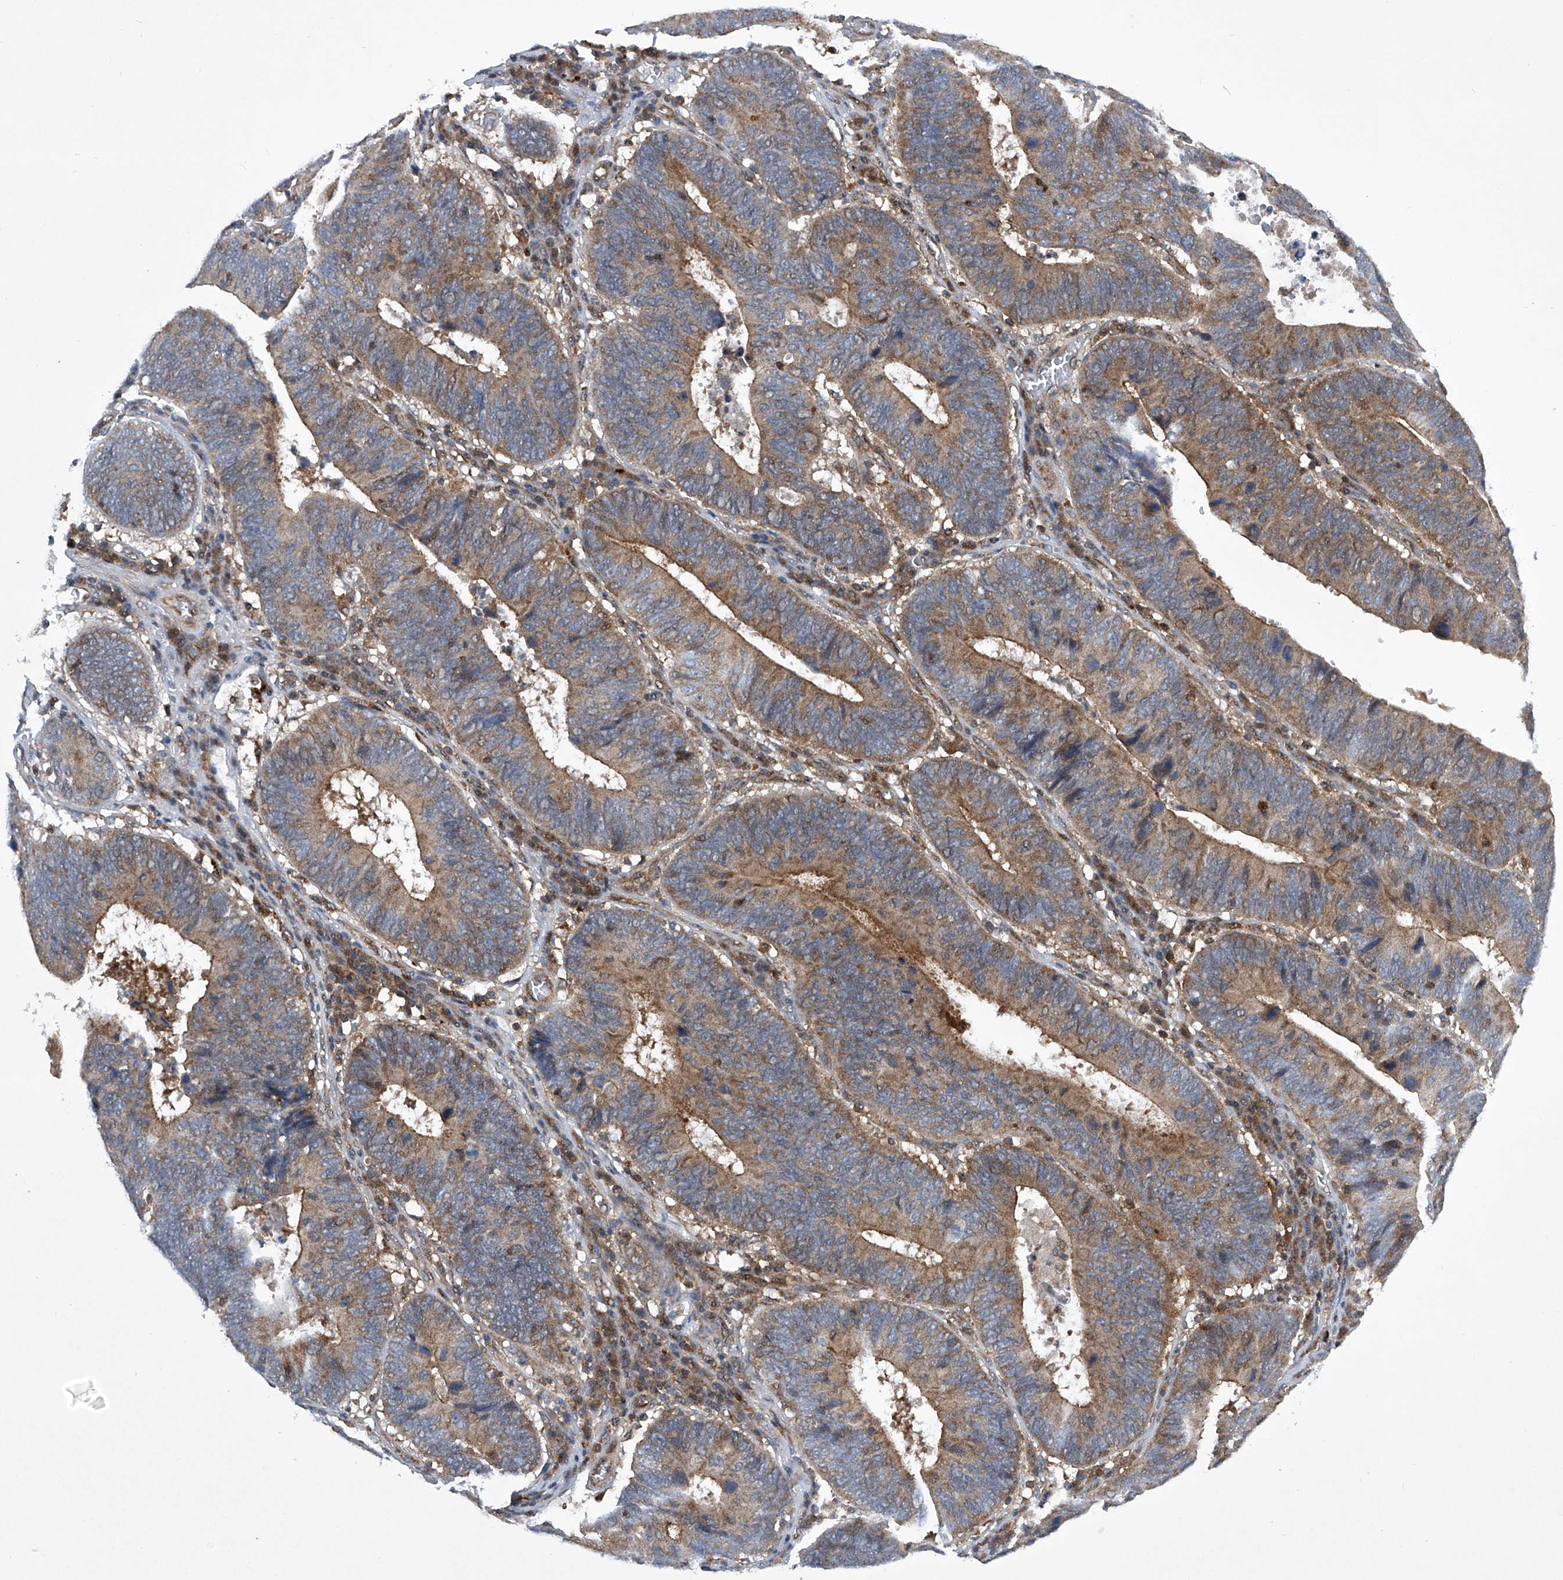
{"staining": {"intensity": "moderate", "quantity": ">75%", "location": "cytoplasmic/membranous"}, "tissue": "stomach cancer", "cell_type": "Tumor cells", "image_type": "cancer", "snomed": [{"axis": "morphology", "description": "Adenocarcinoma, NOS"}, {"axis": "topography", "description": "Stomach"}], "caption": "Protein staining of stomach adenocarcinoma tissue exhibits moderate cytoplasmic/membranous expression in about >75% of tumor cells. The staining was performed using DAB, with brown indicating positive protein expression. Nuclei are stained blue with hematoxylin.", "gene": "CISH", "patient": {"sex": "male", "age": 59}}